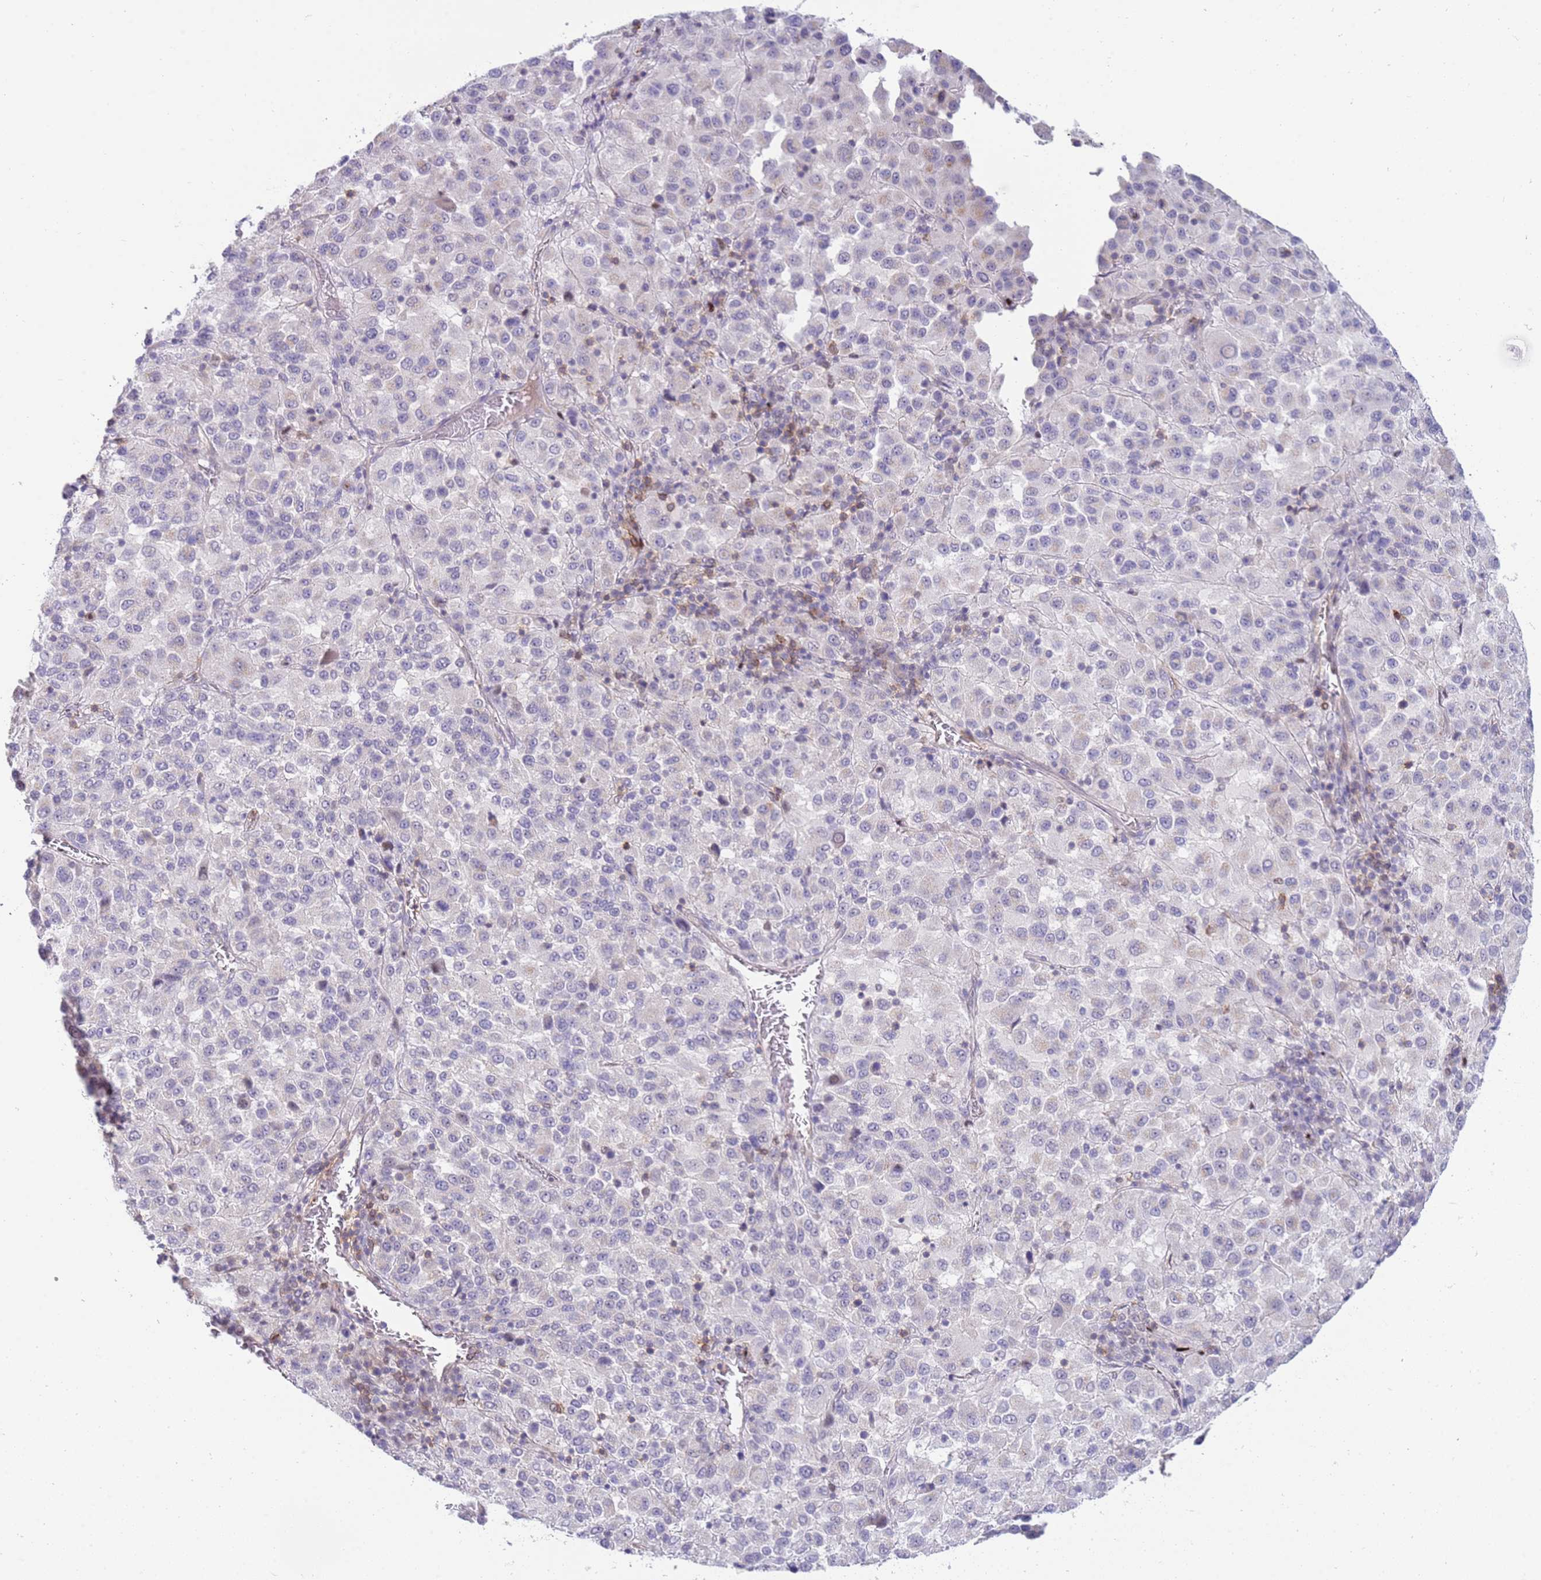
{"staining": {"intensity": "negative", "quantity": "none", "location": "none"}, "tissue": "melanoma", "cell_type": "Tumor cells", "image_type": "cancer", "snomed": [{"axis": "morphology", "description": "Malignant melanoma, Metastatic site"}, {"axis": "topography", "description": "Lung"}], "caption": "This is a photomicrograph of IHC staining of malignant melanoma (metastatic site), which shows no expression in tumor cells.", "gene": "STK25", "patient": {"sex": "male", "age": 64}}